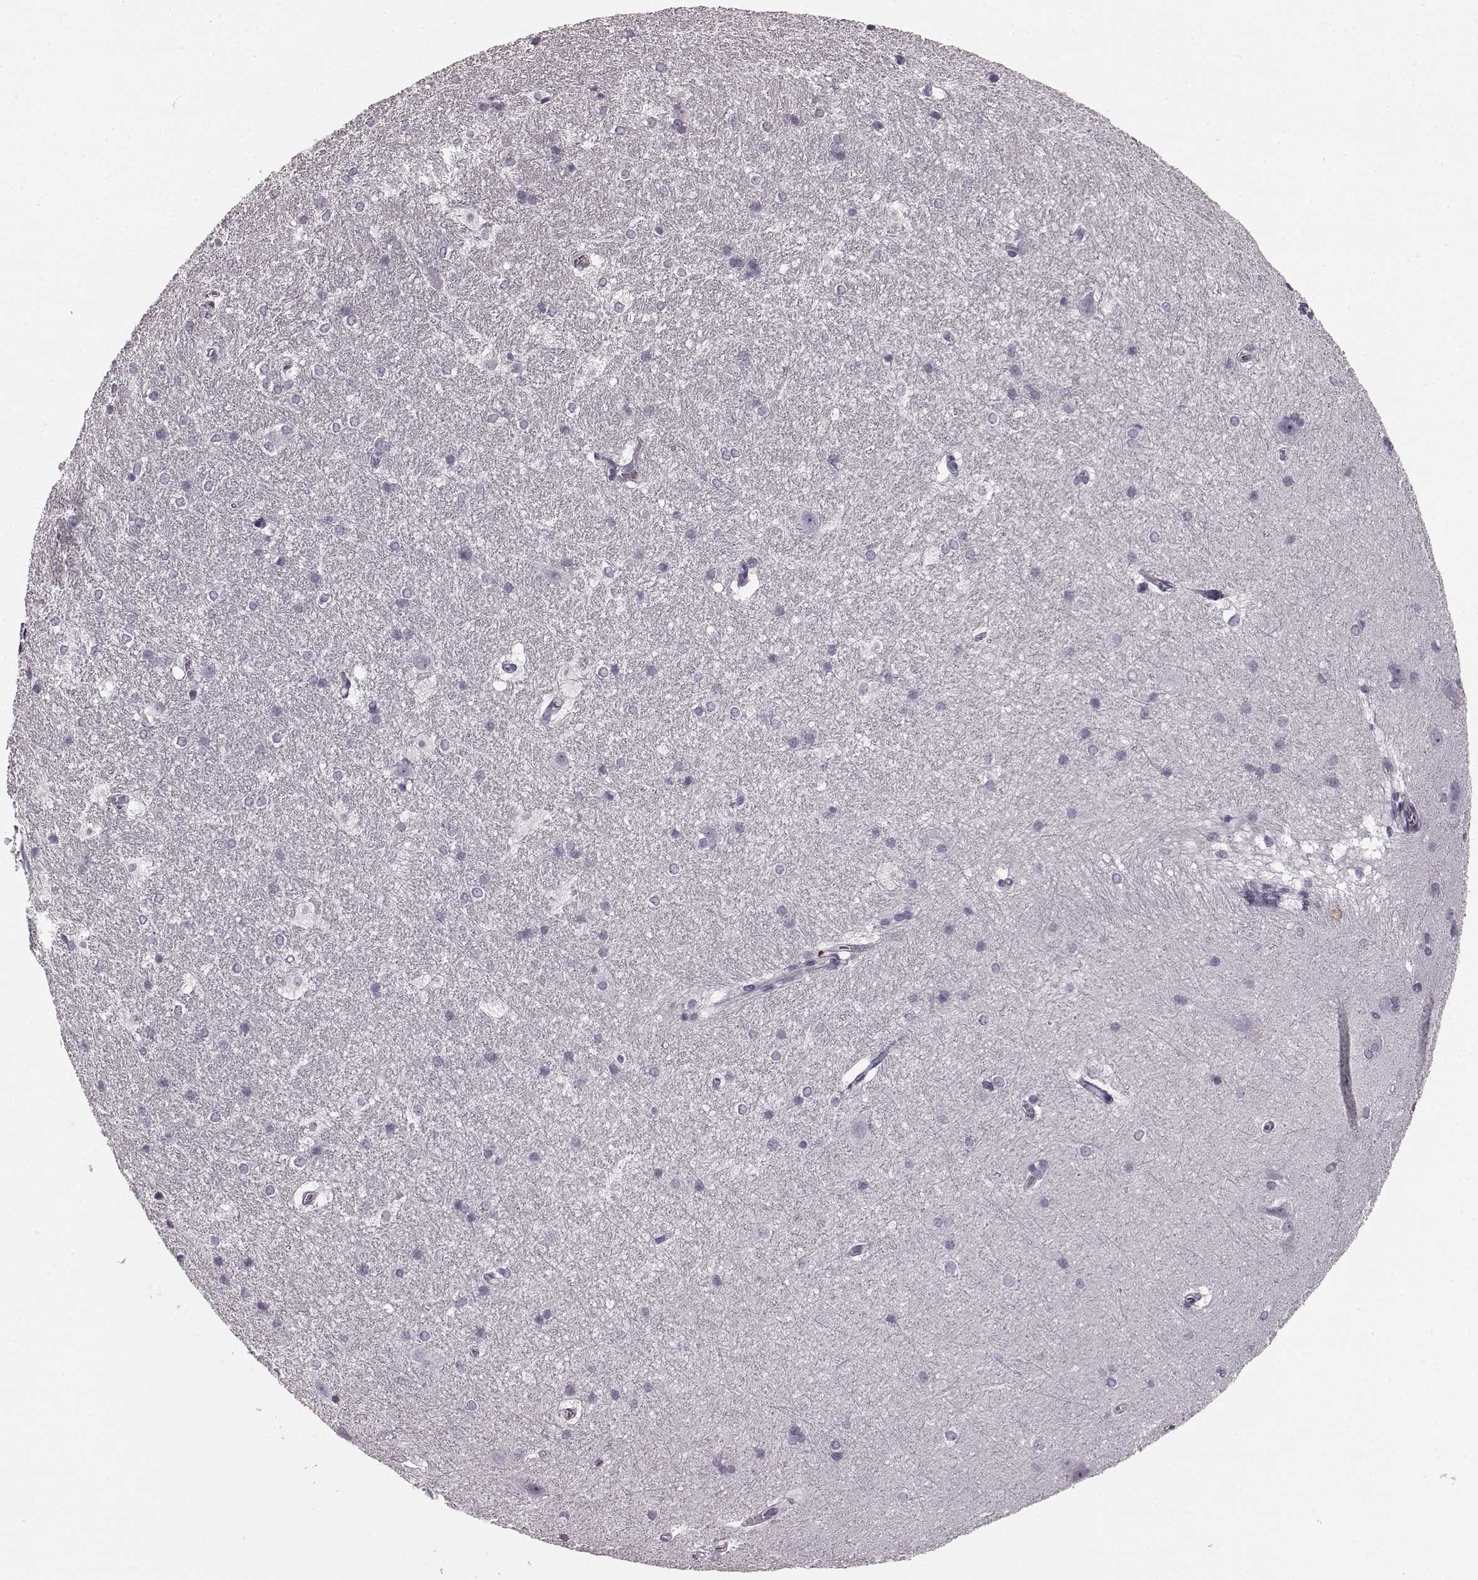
{"staining": {"intensity": "negative", "quantity": "none", "location": "none"}, "tissue": "hippocampus", "cell_type": "Glial cells", "image_type": "normal", "snomed": [{"axis": "morphology", "description": "Normal tissue, NOS"}, {"axis": "topography", "description": "Cerebral cortex"}, {"axis": "topography", "description": "Hippocampus"}], "caption": "There is no significant expression in glial cells of hippocampus. (Stains: DAB (3,3'-diaminobenzidine) IHC with hematoxylin counter stain, Microscopy: brightfield microscopy at high magnification).", "gene": "TMPRSS15", "patient": {"sex": "female", "age": 19}}